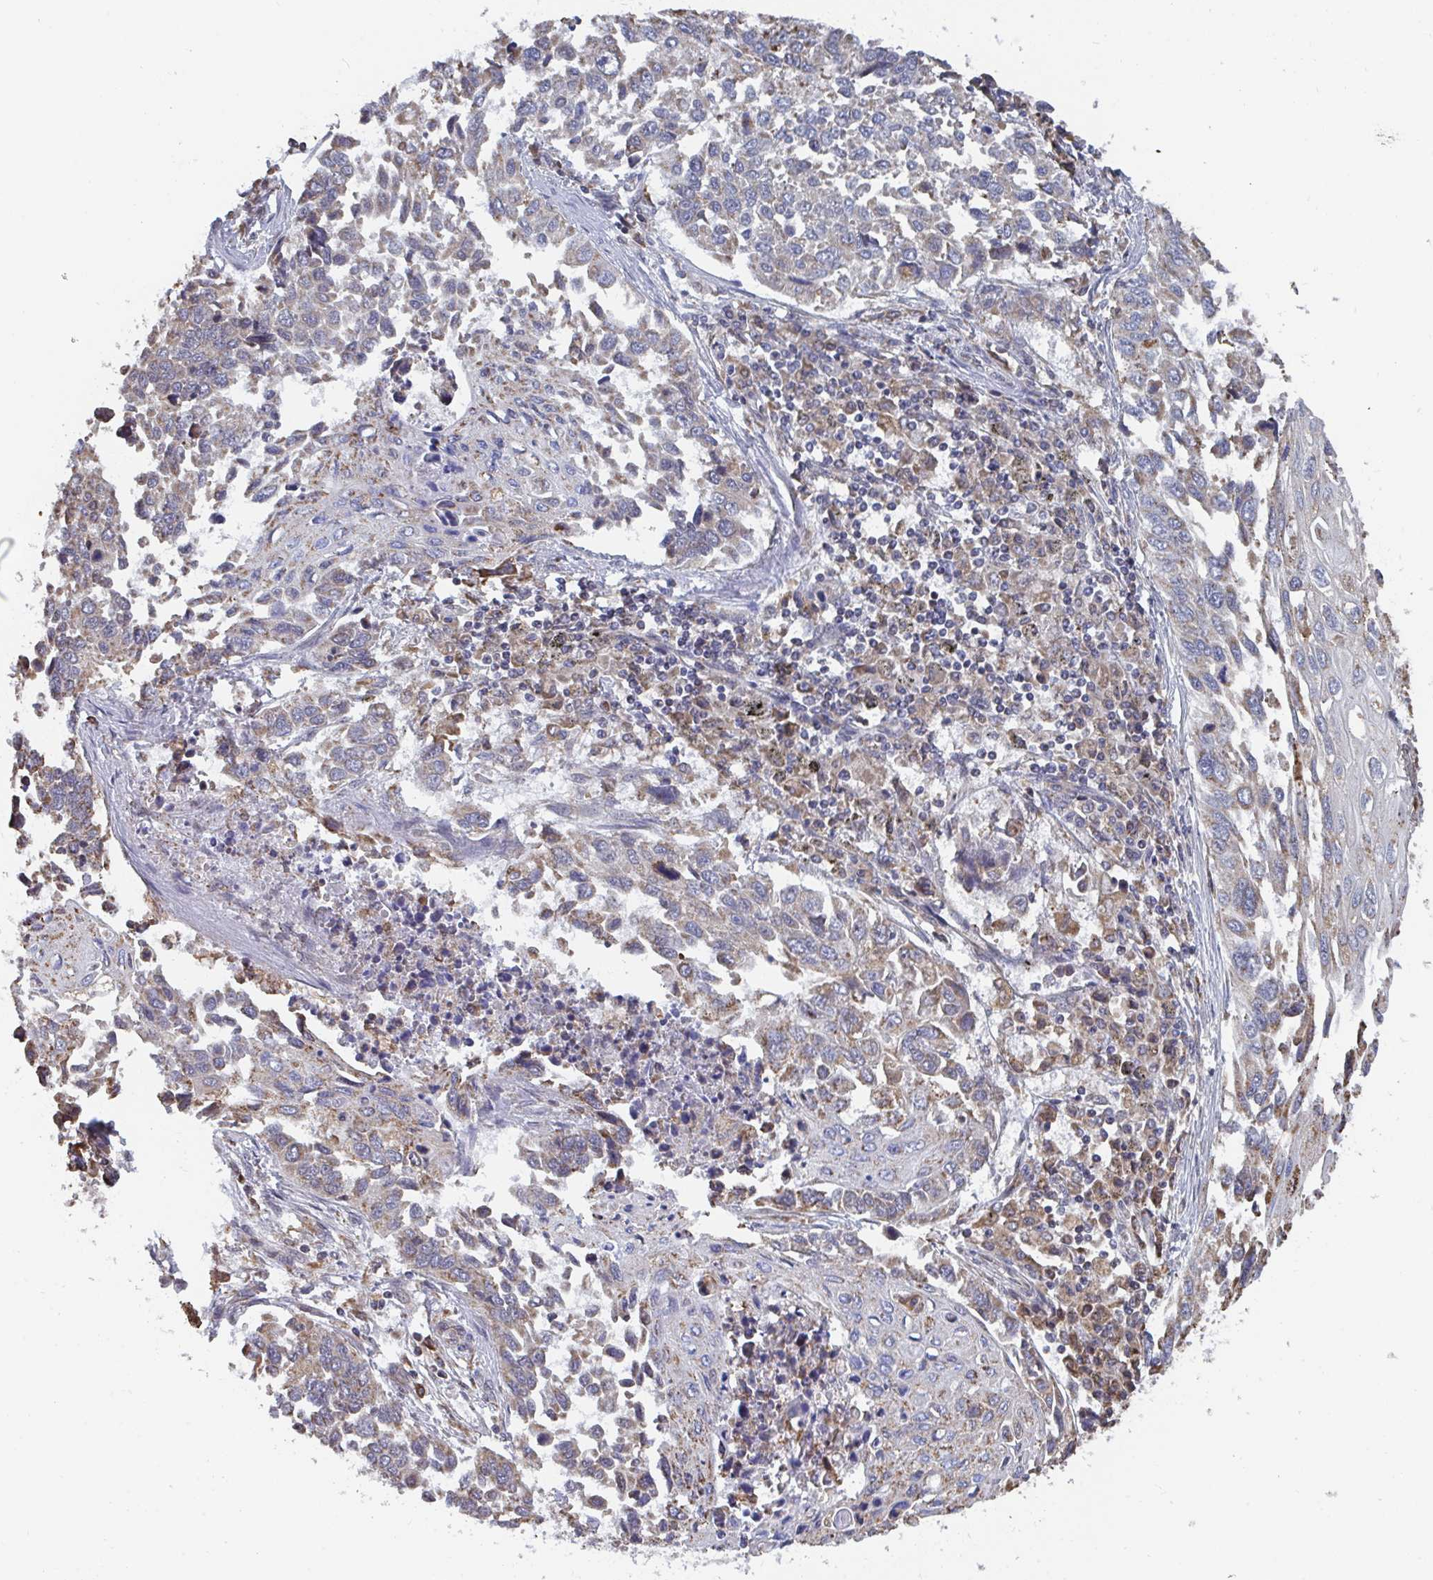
{"staining": {"intensity": "weak", "quantity": "25%-75%", "location": "cytoplasmic/membranous"}, "tissue": "lung cancer", "cell_type": "Tumor cells", "image_type": "cancer", "snomed": [{"axis": "morphology", "description": "Squamous cell carcinoma, NOS"}, {"axis": "topography", "description": "Lung"}], "caption": "This is an image of IHC staining of lung cancer, which shows weak expression in the cytoplasmic/membranous of tumor cells.", "gene": "ELAVL1", "patient": {"sex": "male", "age": 62}}